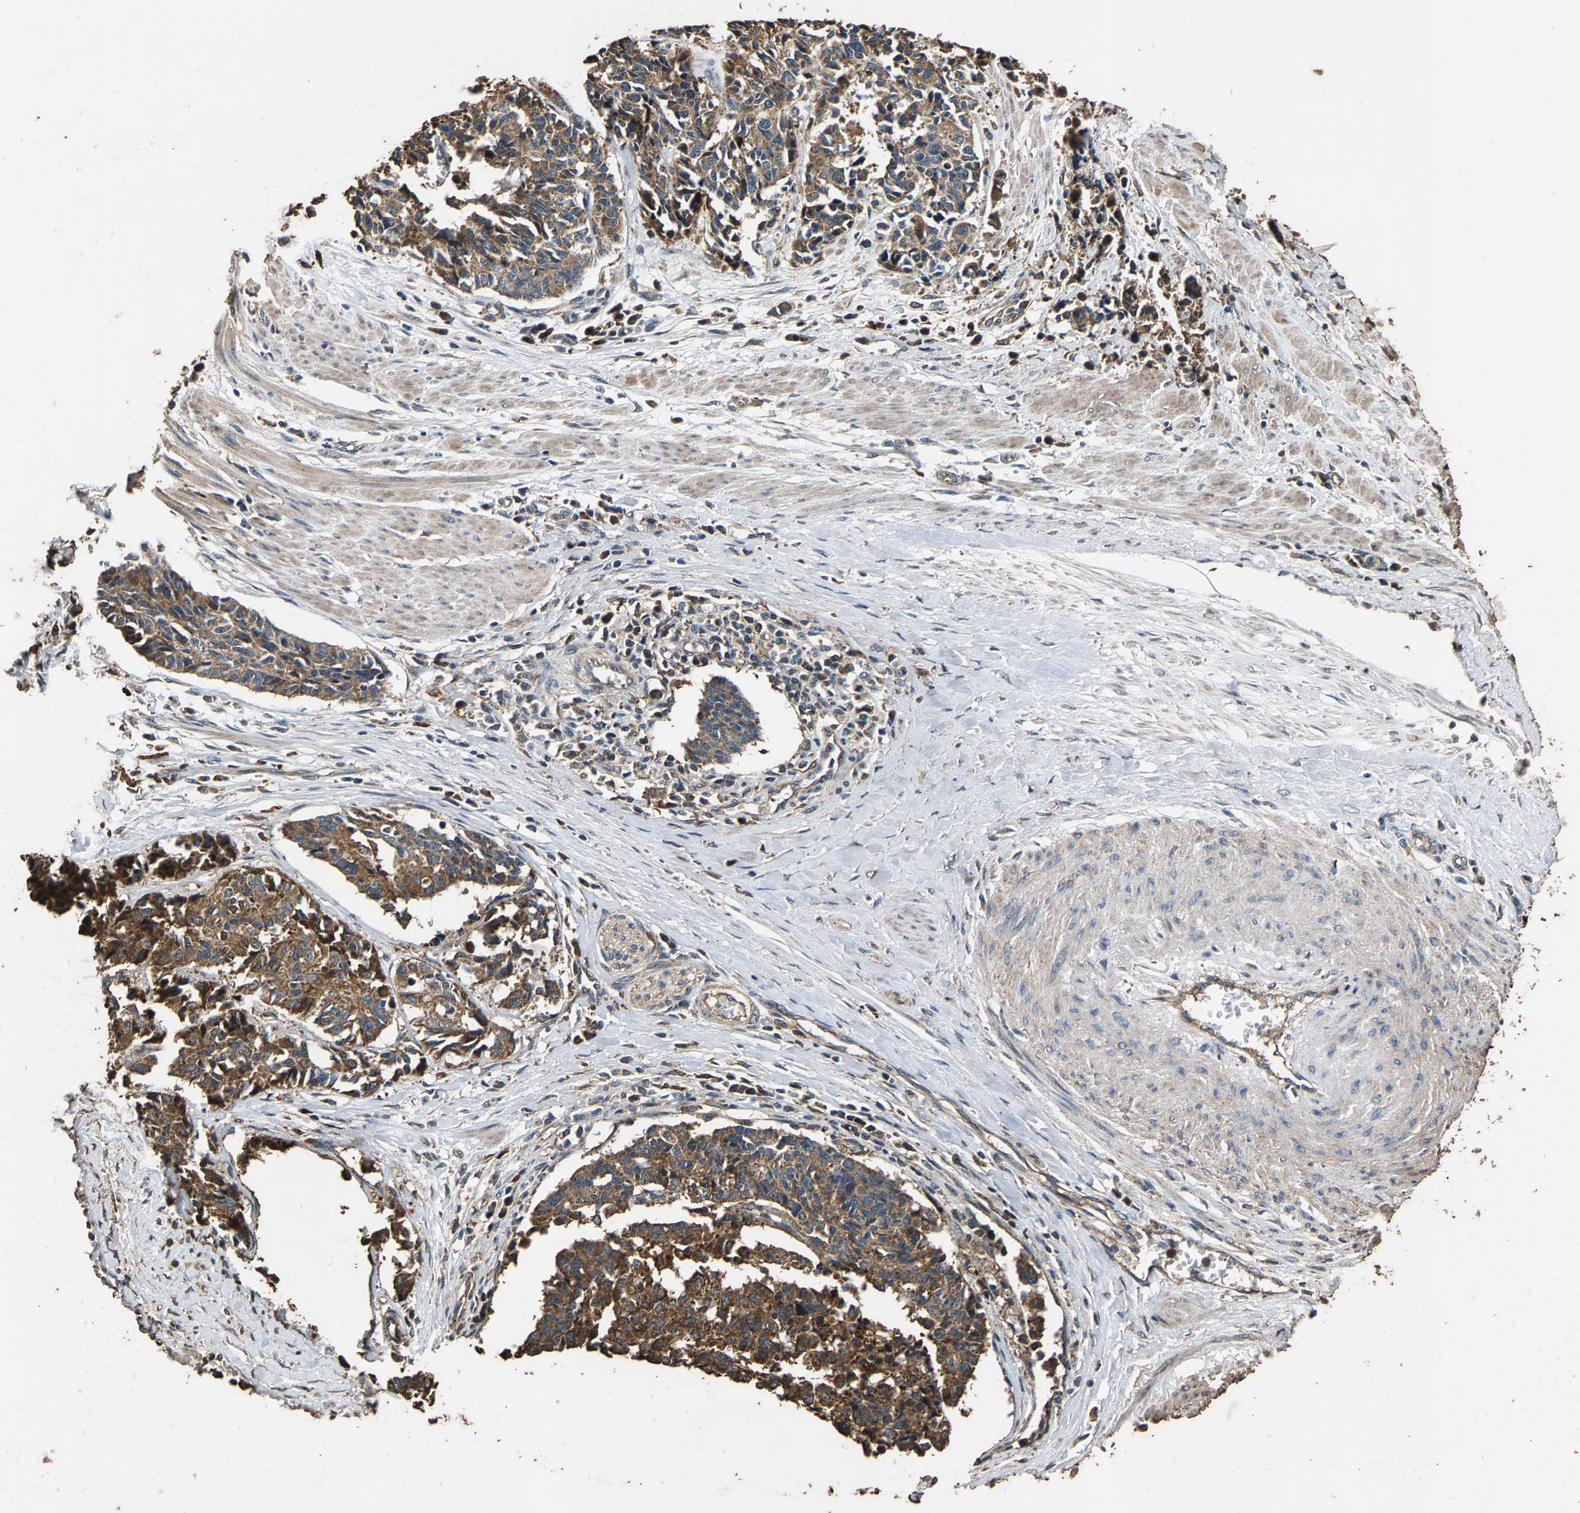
{"staining": {"intensity": "moderate", "quantity": ">75%", "location": "cytoplasmic/membranous"}, "tissue": "cervical cancer", "cell_type": "Tumor cells", "image_type": "cancer", "snomed": [{"axis": "morphology", "description": "Normal tissue, NOS"}, {"axis": "morphology", "description": "Squamous cell carcinoma, NOS"}, {"axis": "topography", "description": "Cervix"}], "caption": "Squamous cell carcinoma (cervical) stained with a protein marker demonstrates moderate staining in tumor cells.", "gene": "MRPL27", "patient": {"sex": "female", "age": 35}}